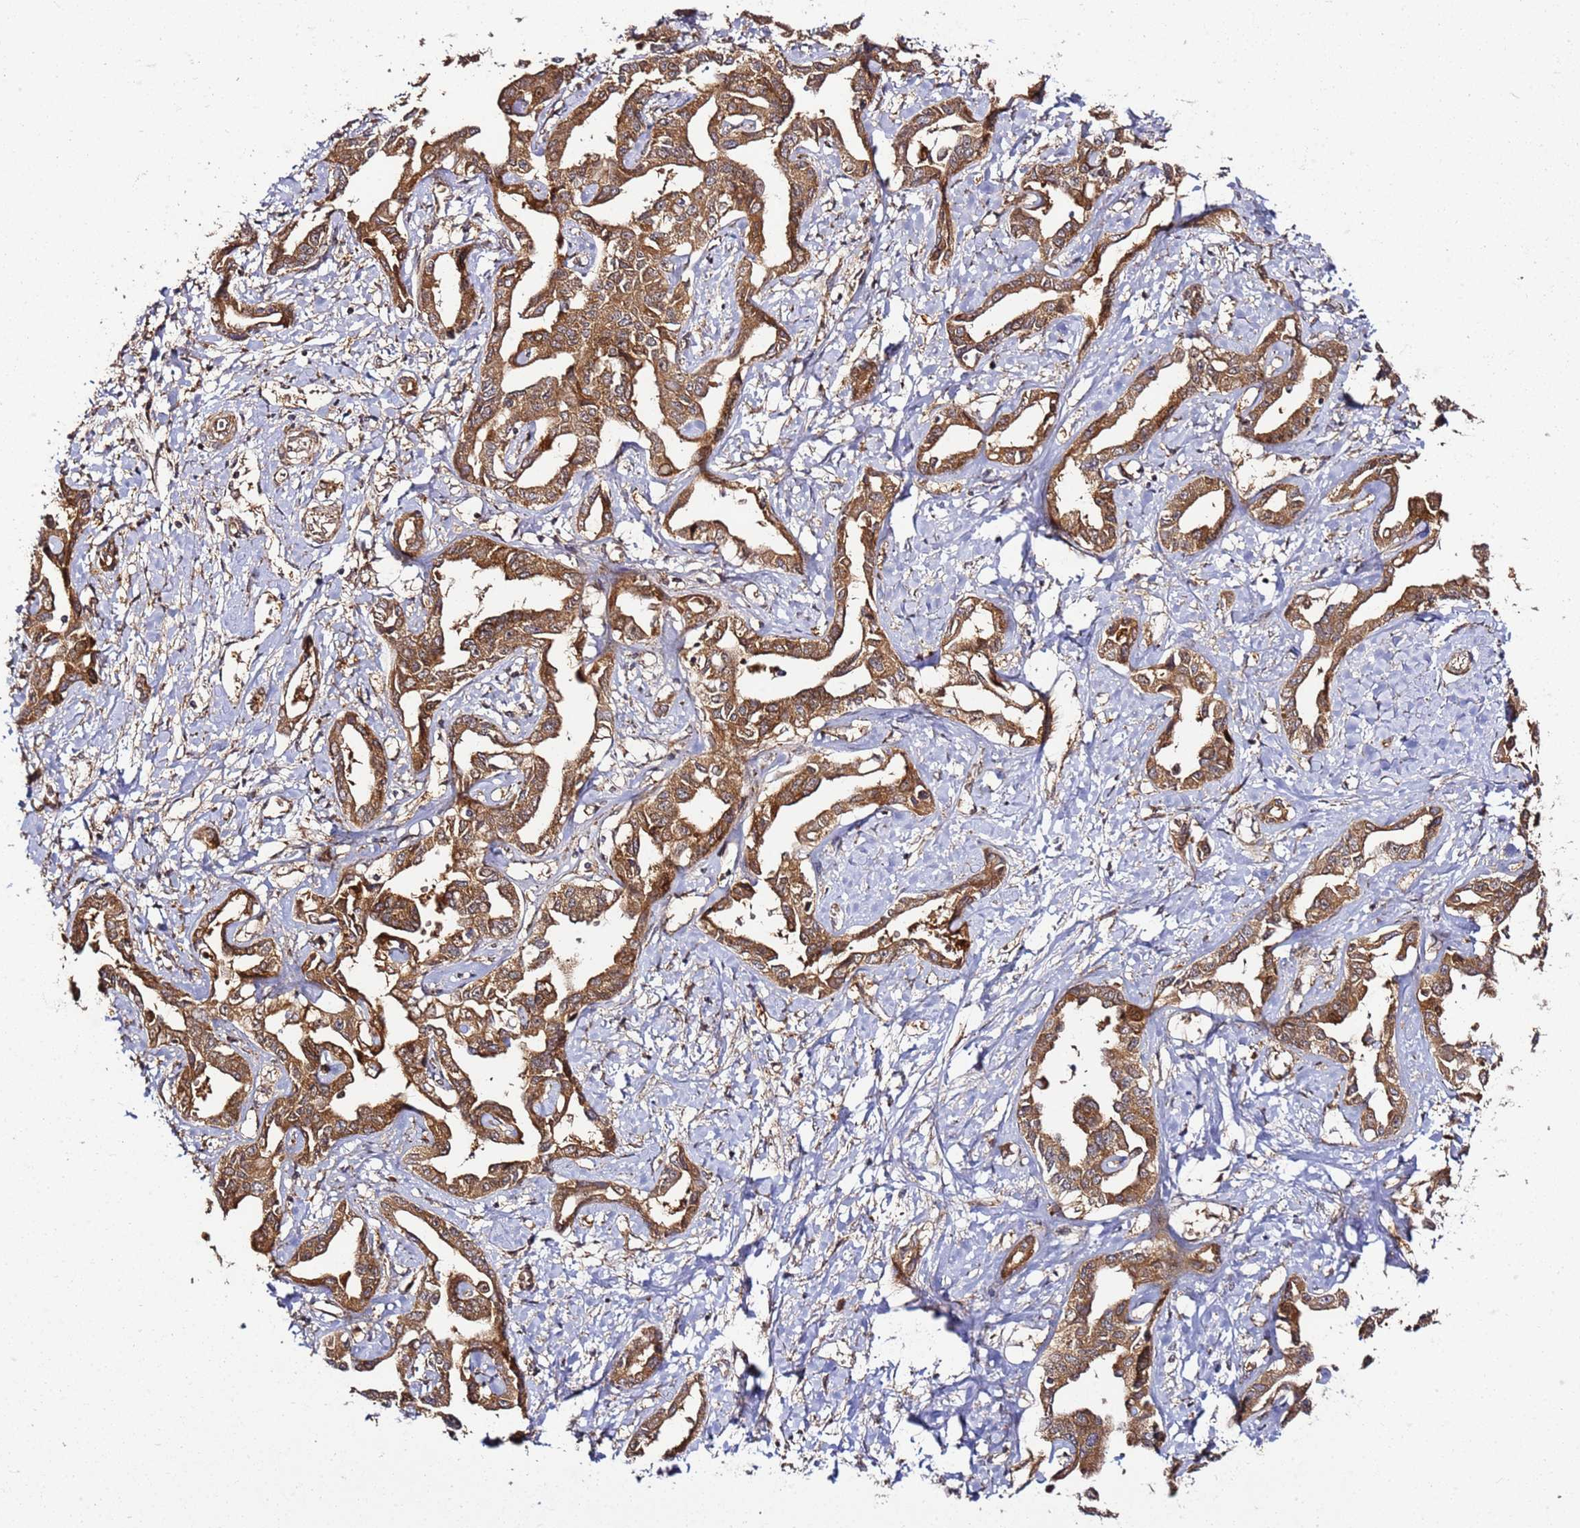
{"staining": {"intensity": "strong", "quantity": ">75%", "location": "cytoplasmic/membranous"}, "tissue": "liver cancer", "cell_type": "Tumor cells", "image_type": "cancer", "snomed": [{"axis": "morphology", "description": "Cholangiocarcinoma"}, {"axis": "topography", "description": "Liver"}], "caption": "Immunohistochemistry (IHC) of human liver cancer (cholangiocarcinoma) displays high levels of strong cytoplasmic/membranous positivity in approximately >75% of tumor cells.", "gene": "TM2D2", "patient": {"sex": "male", "age": 59}}